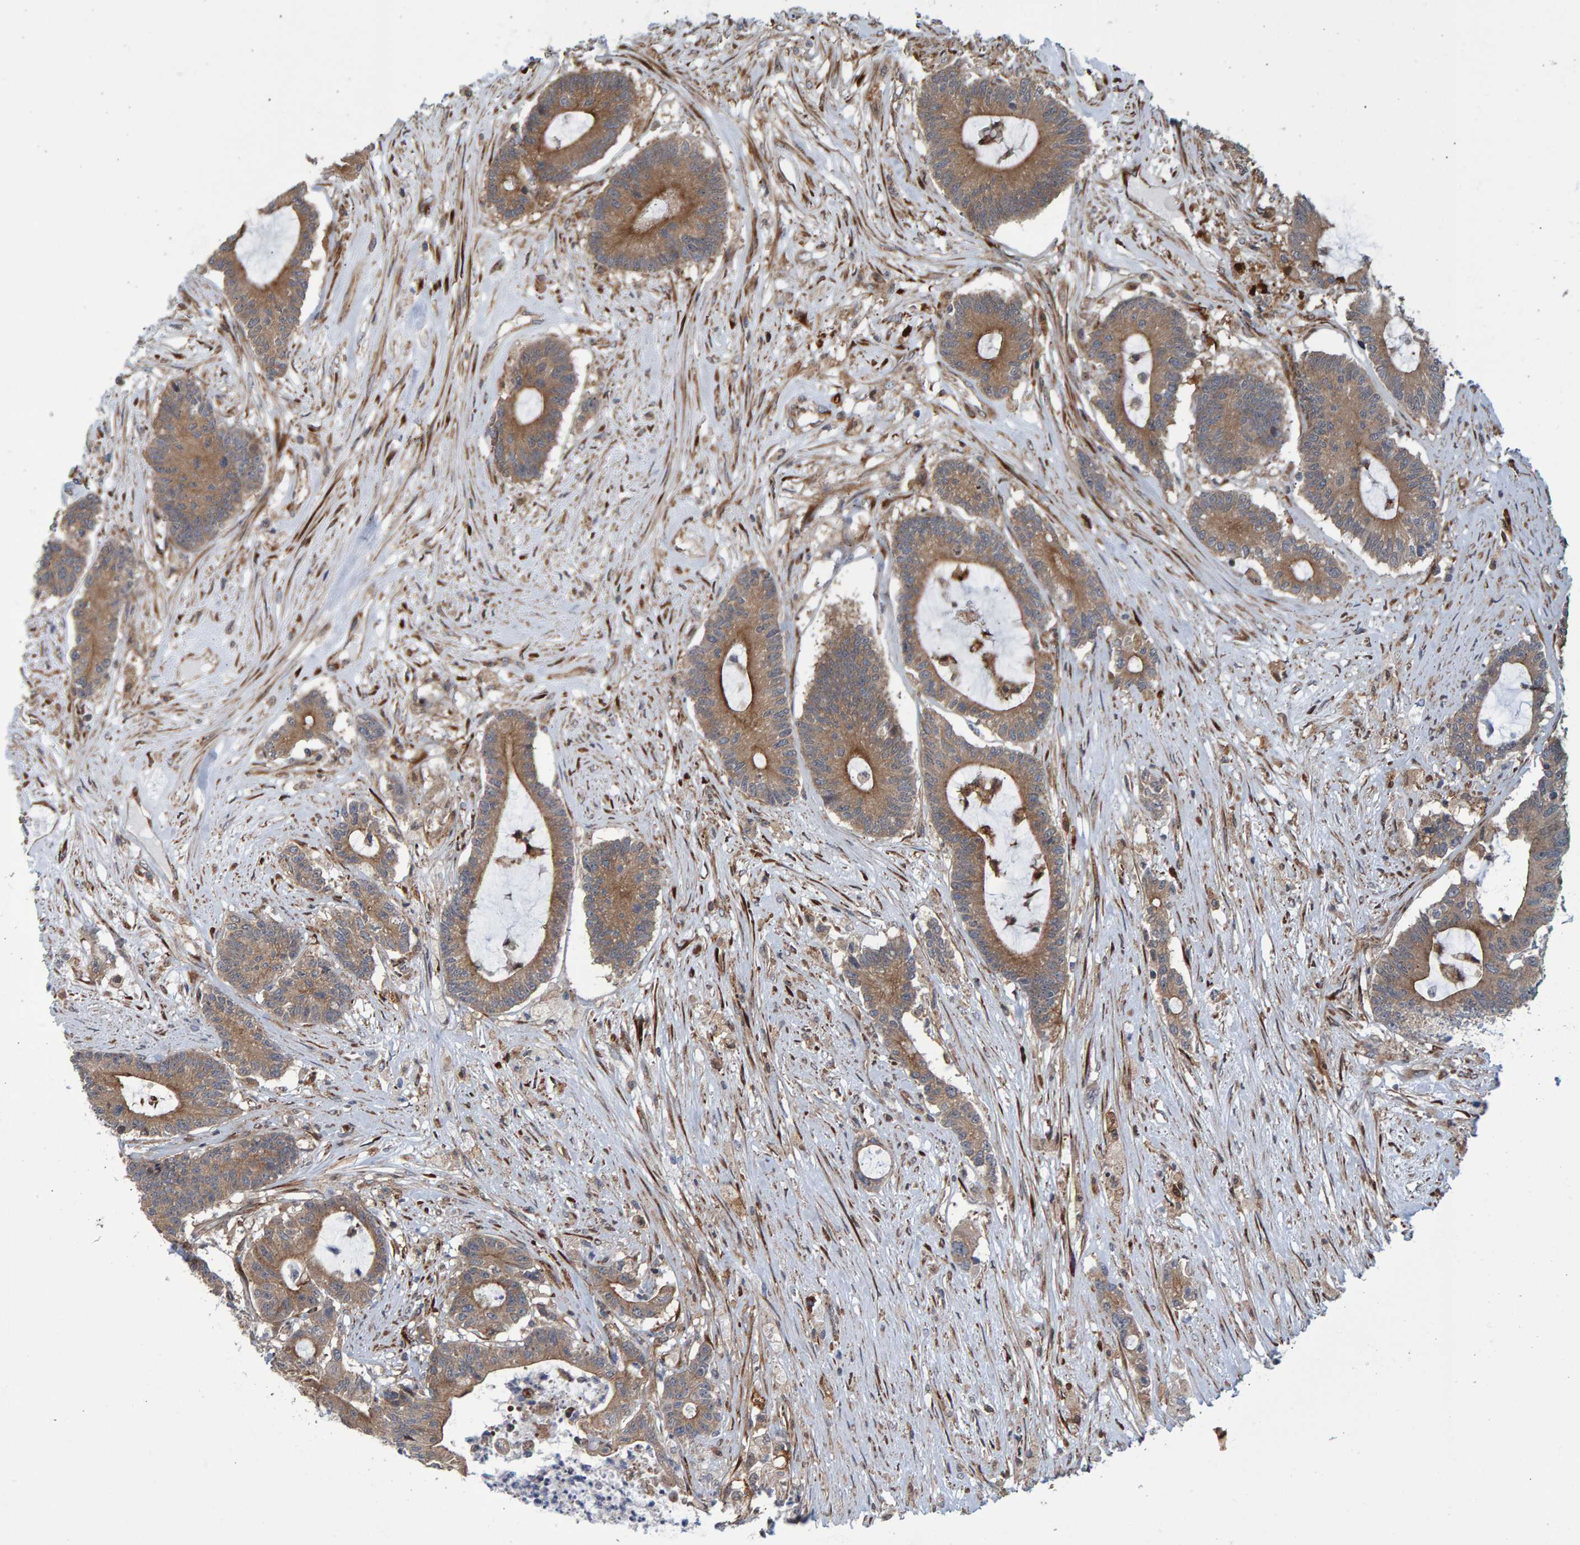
{"staining": {"intensity": "moderate", "quantity": ">75%", "location": "cytoplasmic/membranous"}, "tissue": "colorectal cancer", "cell_type": "Tumor cells", "image_type": "cancer", "snomed": [{"axis": "morphology", "description": "Adenocarcinoma, NOS"}, {"axis": "topography", "description": "Colon"}], "caption": "The image displays staining of adenocarcinoma (colorectal), revealing moderate cytoplasmic/membranous protein expression (brown color) within tumor cells.", "gene": "LRBA", "patient": {"sex": "female", "age": 84}}